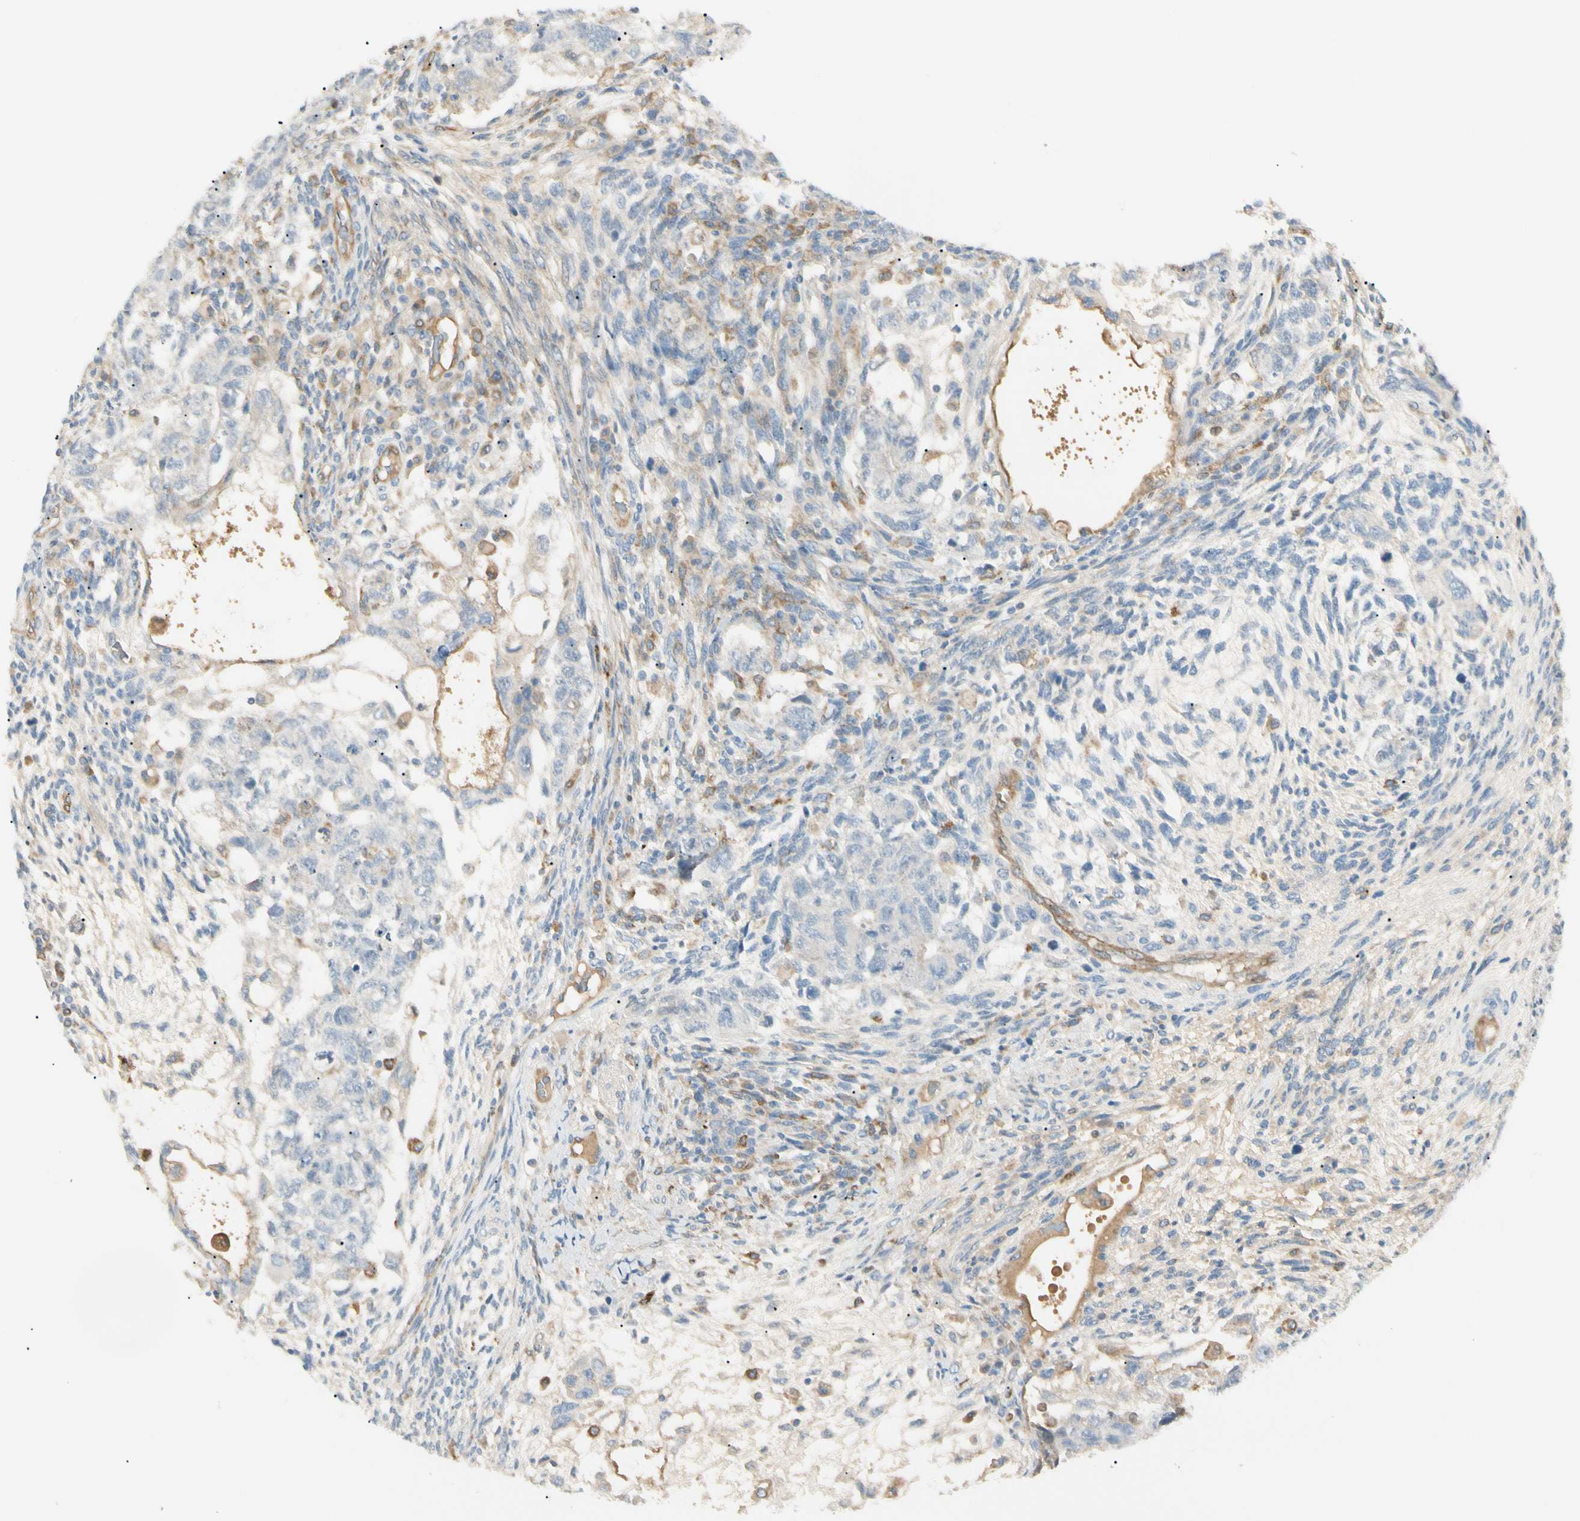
{"staining": {"intensity": "negative", "quantity": "none", "location": "none"}, "tissue": "testis cancer", "cell_type": "Tumor cells", "image_type": "cancer", "snomed": [{"axis": "morphology", "description": "Normal tissue, NOS"}, {"axis": "morphology", "description": "Carcinoma, Embryonal, NOS"}, {"axis": "topography", "description": "Testis"}], "caption": "Histopathology image shows no protein positivity in tumor cells of testis cancer tissue. (DAB IHC, high magnification).", "gene": "LPCAT2", "patient": {"sex": "male", "age": 36}}